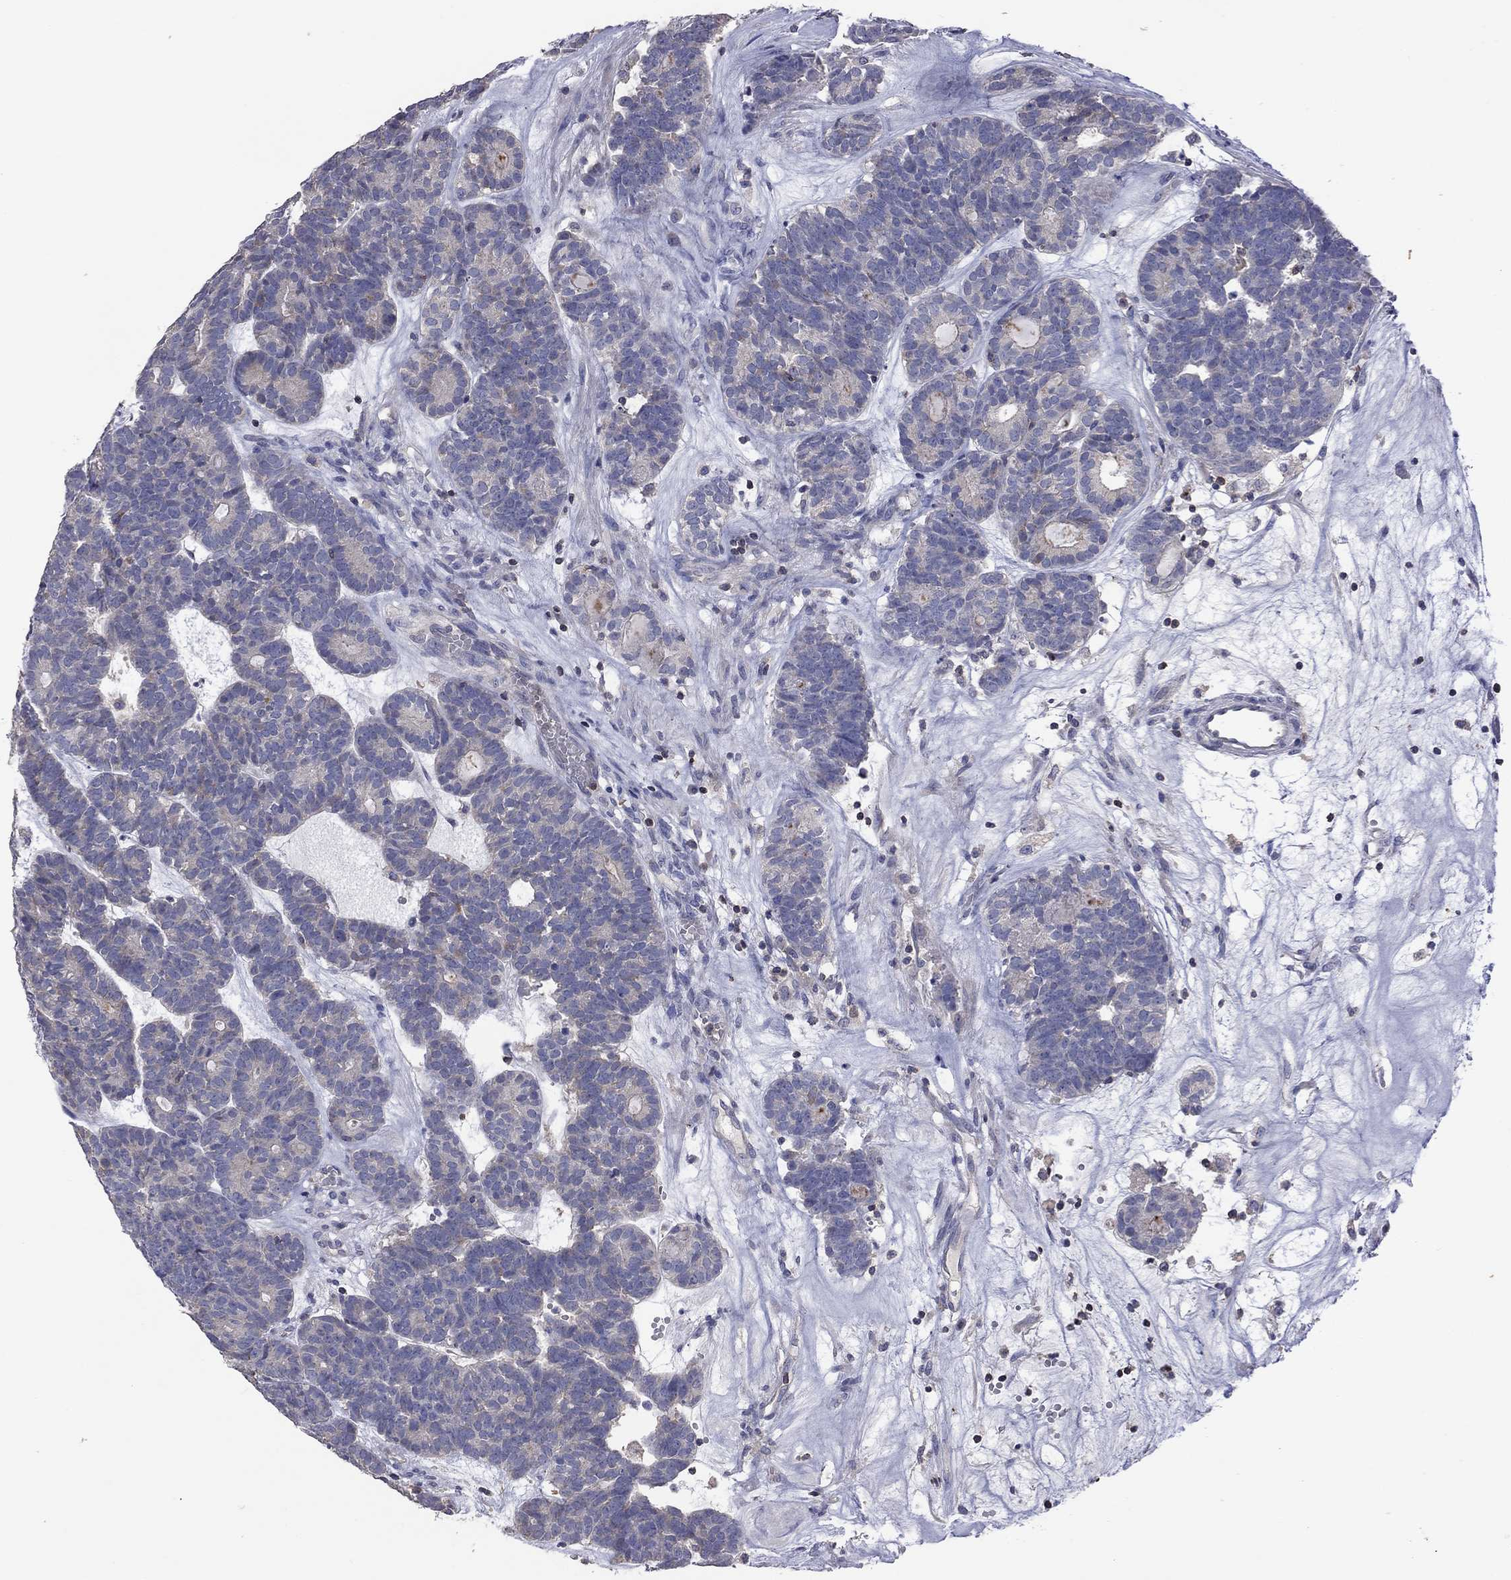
{"staining": {"intensity": "negative", "quantity": "none", "location": "none"}, "tissue": "head and neck cancer", "cell_type": "Tumor cells", "image_type": "cancer", "snomed": [{"axis": "morphology", "description": "Adenocarcinoma, NOS"}, {"axis": "topography", "description": "Head-Neck"}], "caption": "Adenocarcinoma (head and neck) was stained to show a protein in brown. There is no significant positivity in tumor cells.", "gene": "IPCEF1", "patient": {"sex": "female", "age": 81}}